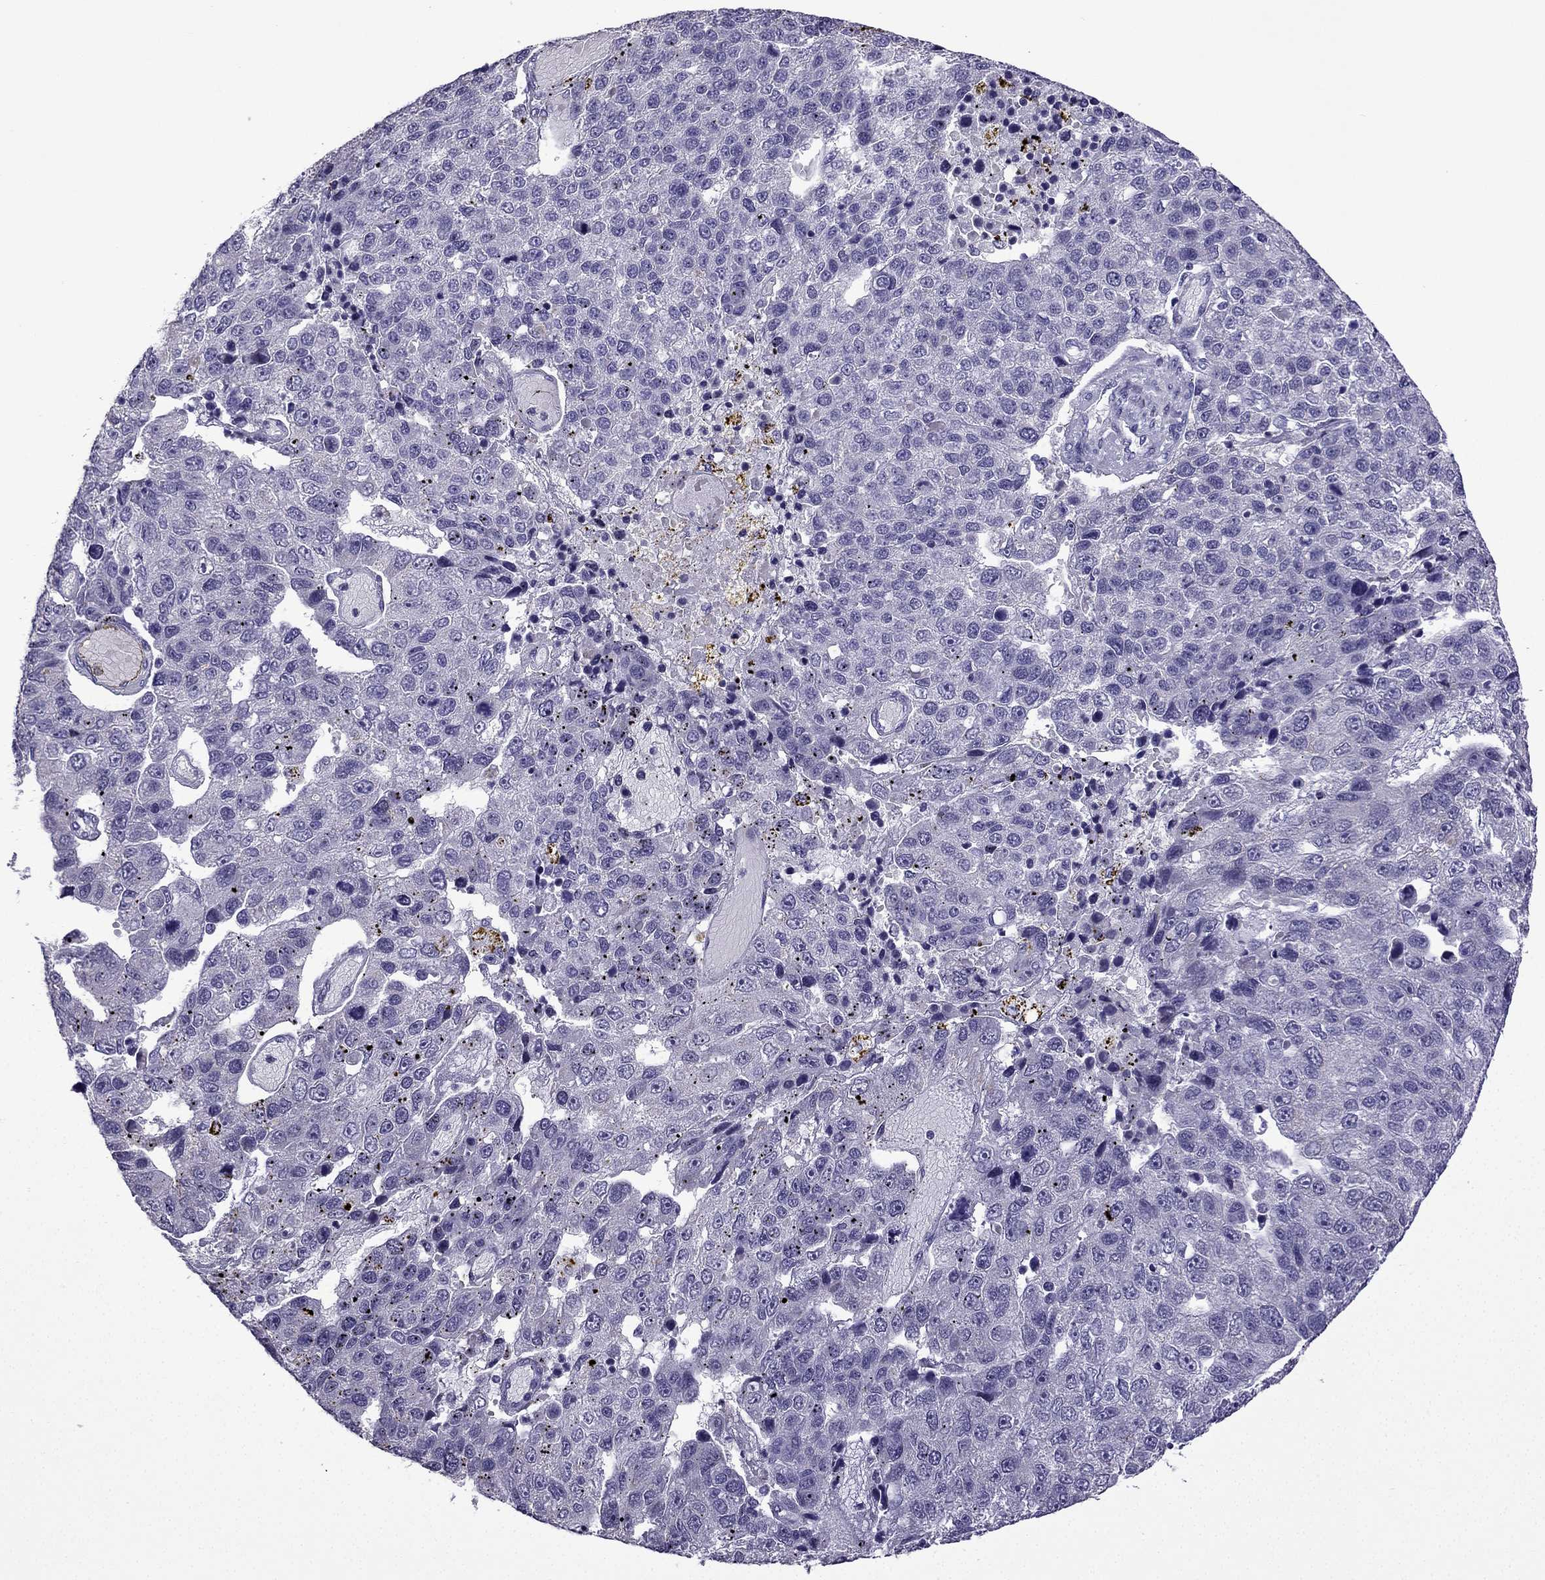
{"staining": {"intensity": "negative", "quantity": "none", "location": "none"}, "tissue": "pancreatic cancer", "cell_type": "Tumor cells", "image_type": "cancer", "snomed": [{"axis": "morphology", "description": "Adenocarcinoma, NOS"}, {"axis": "topography", "description": "Pancreas"}], "caption": "The image shows no staining of tumor cells in pancreatic cancer (adenocarcinoma).", "gene": "TTN", "patient": {"sex": "female", "age": 61}}